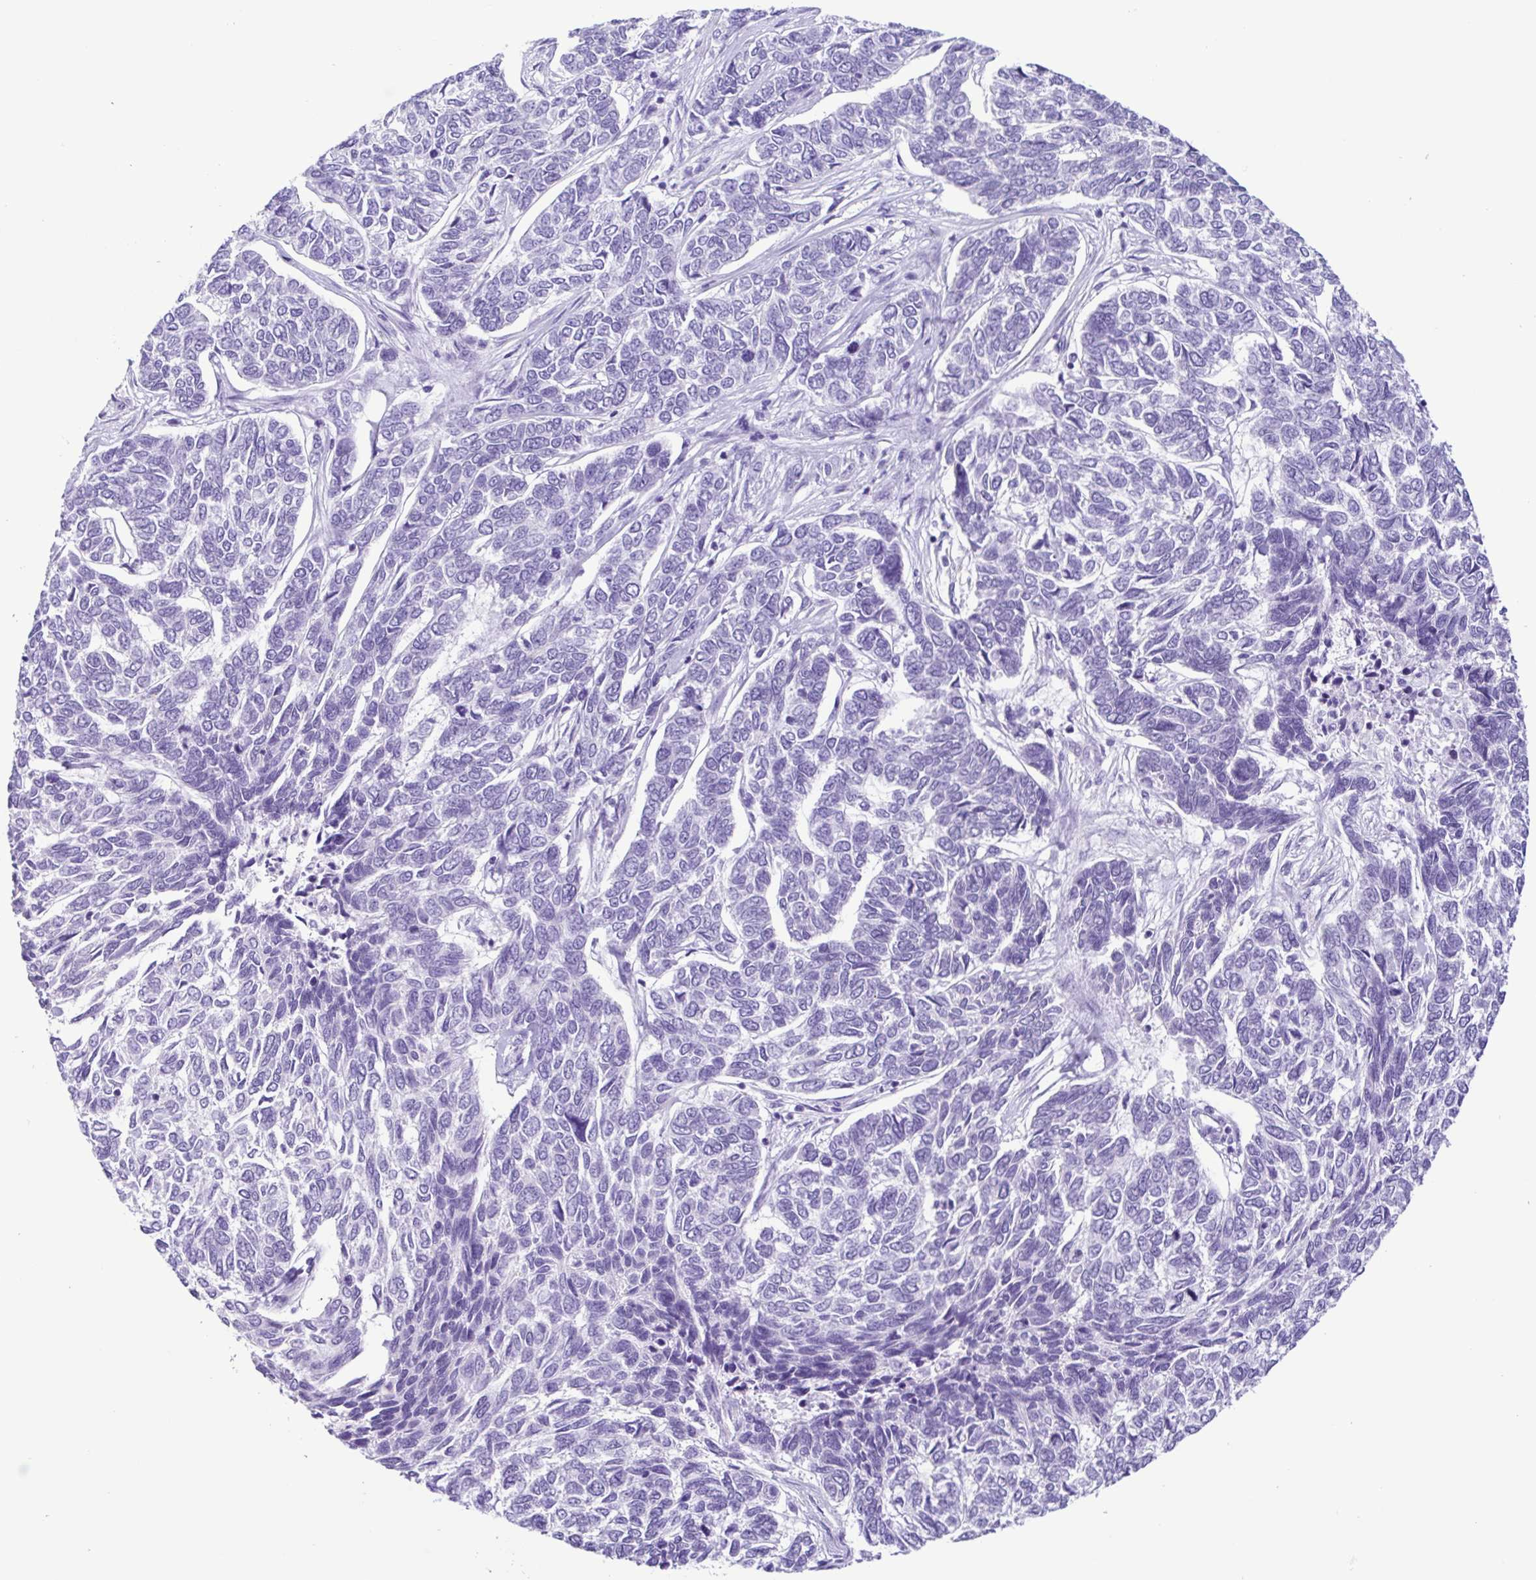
{"staining": {"intensity": "negative", "quantity": "none", "location": "none"}, "tissue": "skin cancer", "cell_type": "Tumor cells", "image_type": "cancer", "snomed": [{"axis": "morphology", "description": "Basal cell carcinoma"}, {"axis": "topography", "description": "Skin"}], "caption": "Protein analysis of skin basal cell carcinoma reveals no significant positivity in tumor cells.", "gene": "ACTRT3", "patient": {"sex": "female", "age": 65}}